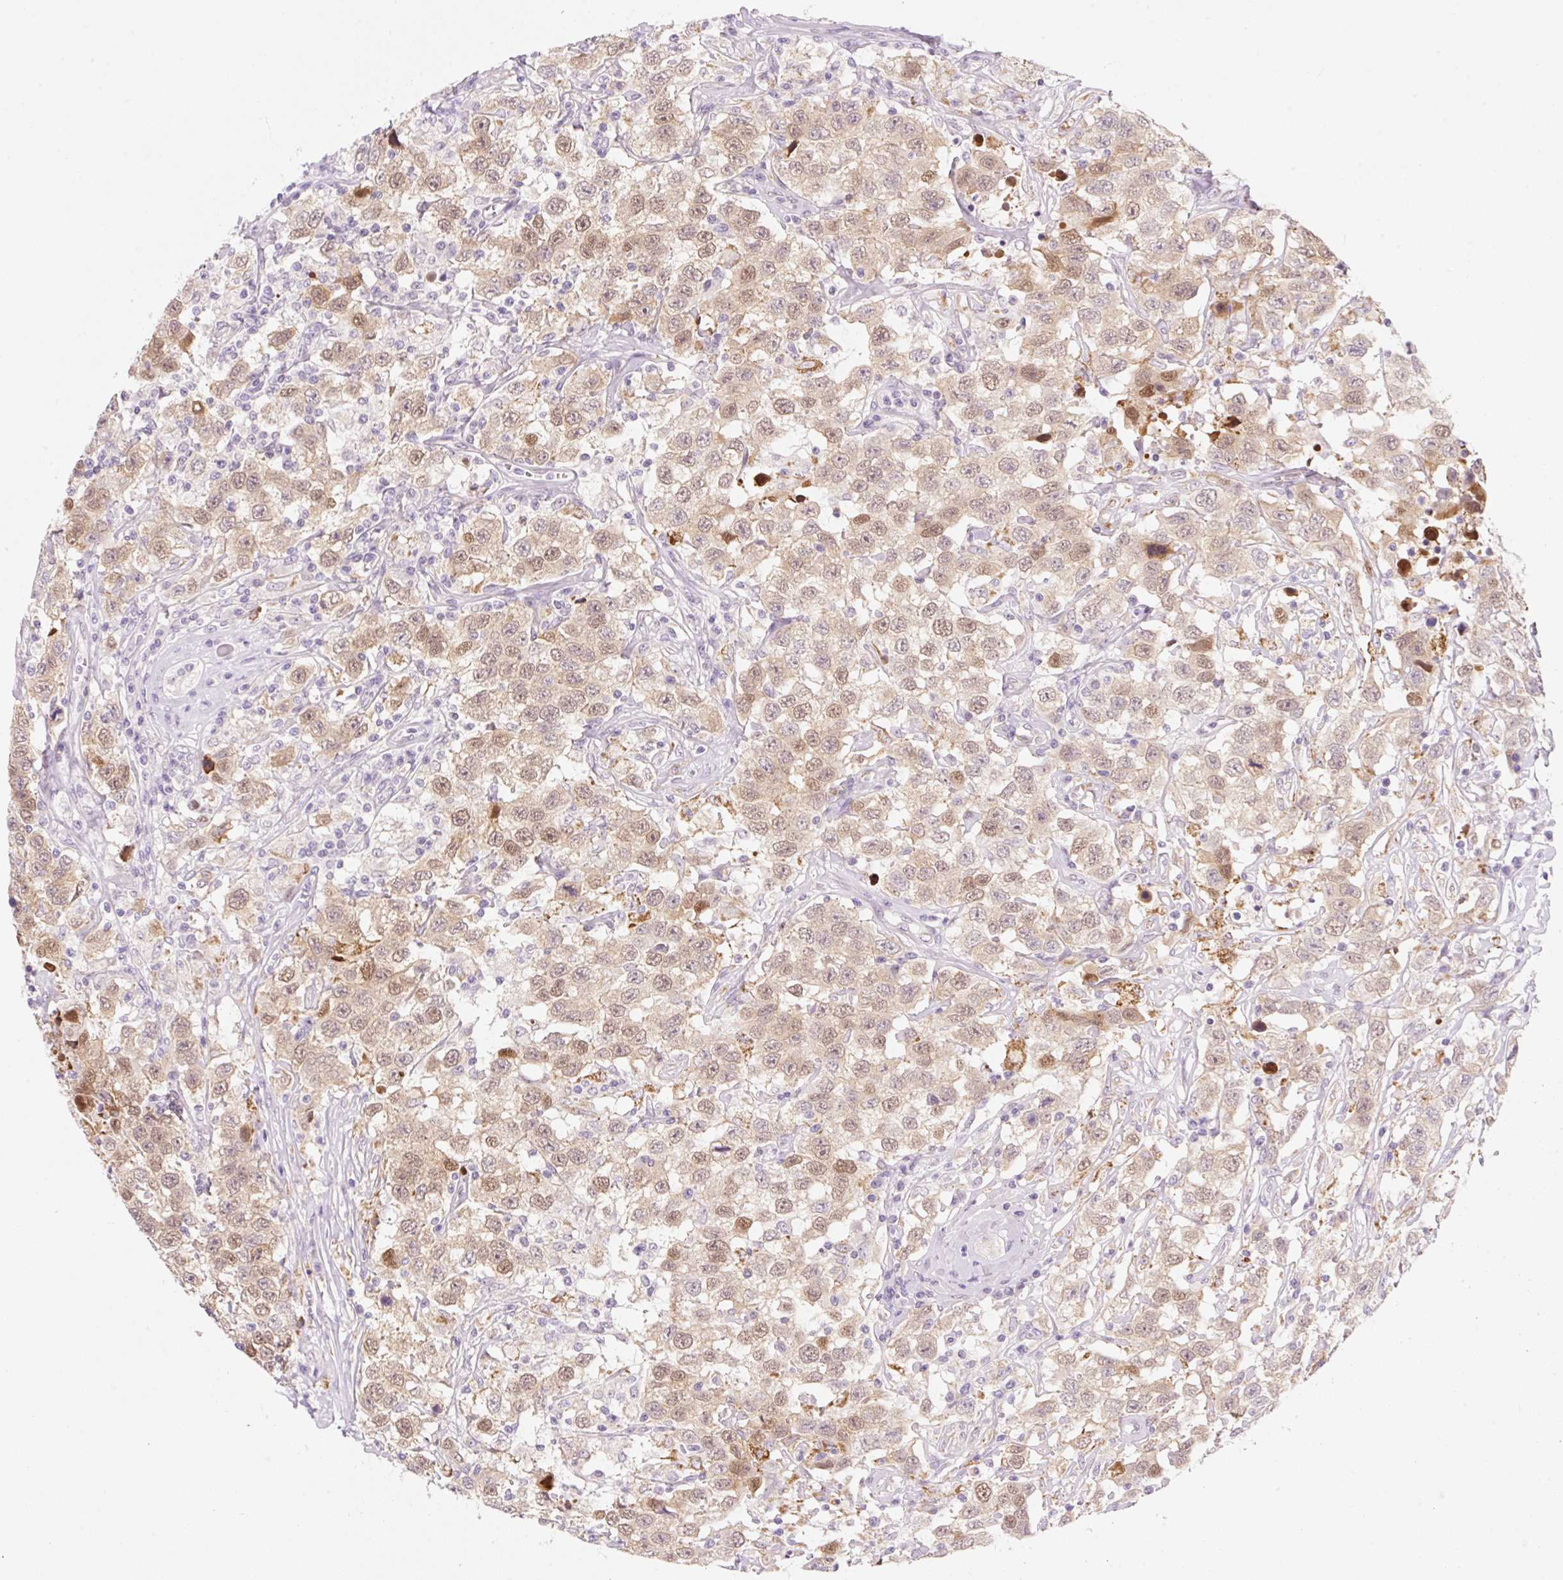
{"staining": {"intensity": "moderate", "quantity": ">75%", "location": "cytoplasmic/membranous,nuclear"}, "tissue": "testis cancer", "cell_type": "Tumor cells", "image_type": "cancer", "snomed": [{"axis": "morphology", "description": "Seminoma, NOS"}, {"axis": "topography", "description": "Testis"}], "caption": "IHC histopathology image of human testis cancer stained for a protein (brown), which demonstrates medium levels of moderate cytoplasmic/membranous and nuclear staining in about >75% of tumor cells.", "gene": "SYNE3", "patient": {"sex": "male", "age": 41}}